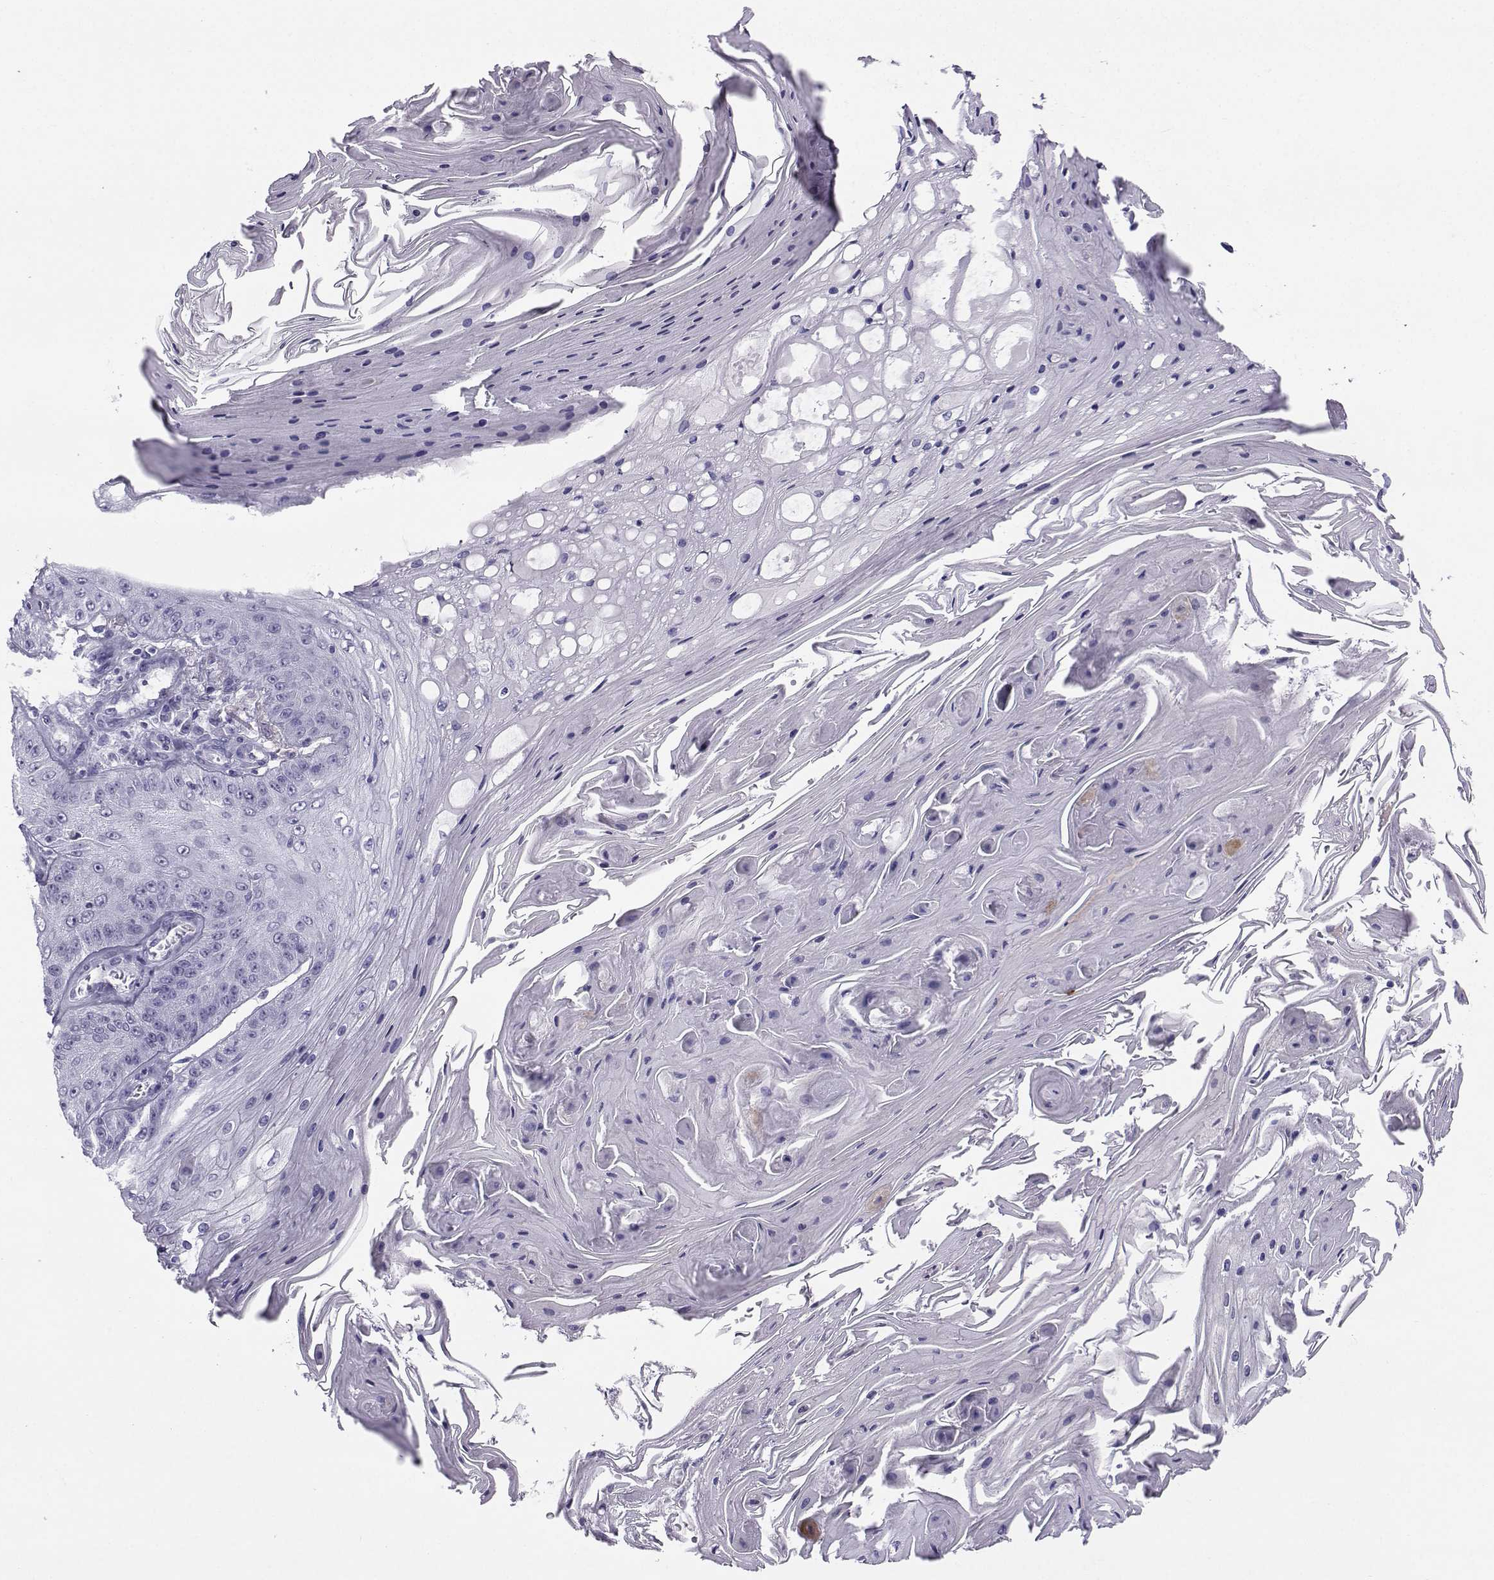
{"staining": {"intensity": "negative", "quantity": "none", "location": "none"}, "tissue": "skin cancer", "cell_type": "Tumor cells", "image_type": "cancer", "snomed": [{"axis": "morphology", "description": "Squamous cell carcinoma, NOS"}, {"axis": "topography", "description": "Skin"}], "caption": "Tumor cells are negative for protein expression in human skin squamous cell carcinoma.", "gene": "PGK1", "patient": {"sex": "male", "age": 70}}